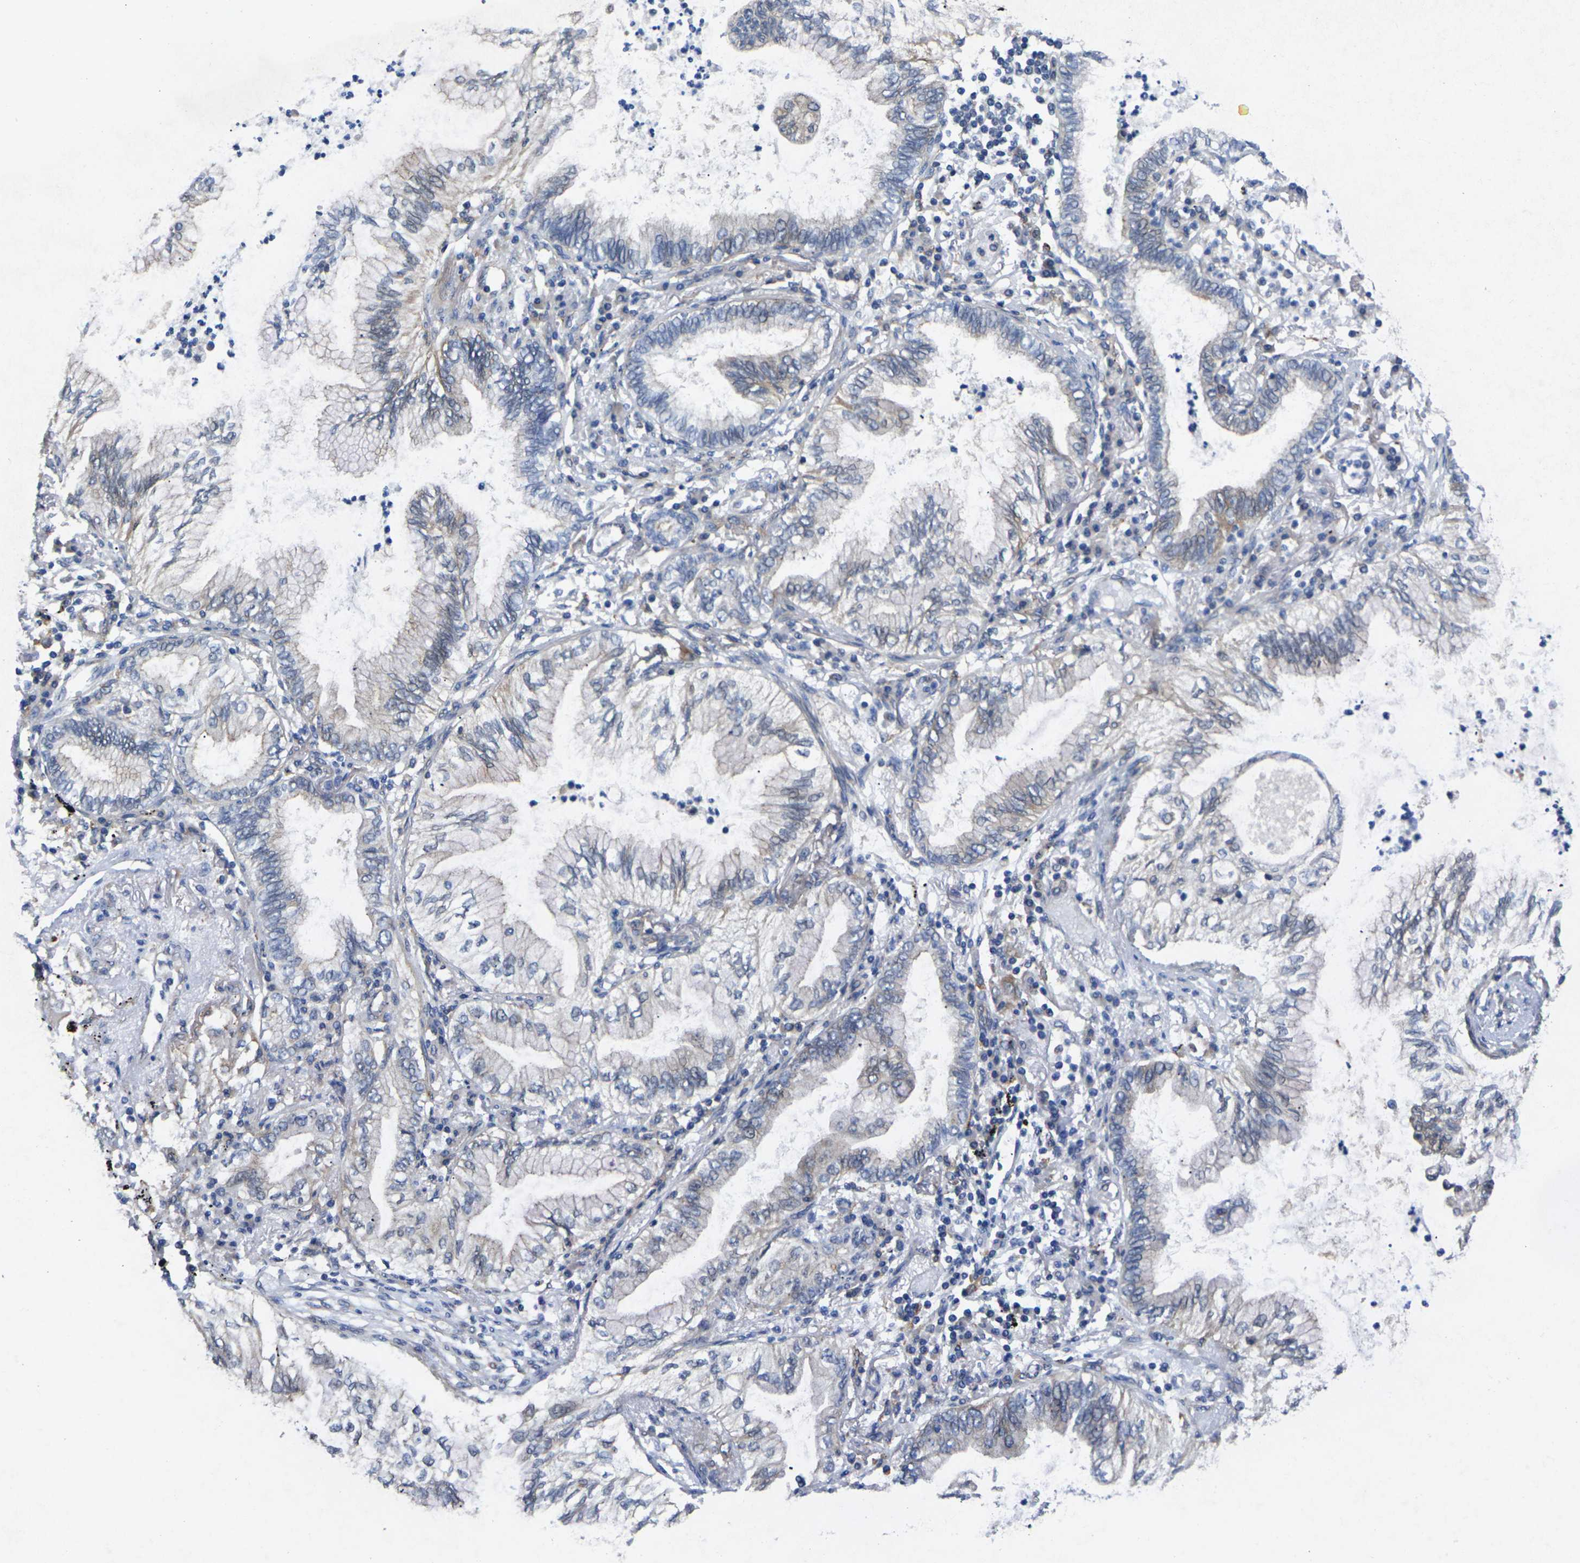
{"staining": {"intensity": "weak", "quantity": "<25%", "location": "cytoplasmic/membranous"}, "tissue": "lung cancer", "cell_type": "Tumor cells", "image_type": "cancer", "snomed": [{"axis": "morphology", "description": "Normal tissue, NOS"}, {"axis": "morphology", "description": "Adenocarcinoma, NOS"}, {"axis": "topography", "description": "Bronchus"}, {"axis": "topography", "description": "Lung"}], "caption": "This photomicrograph is of lung adenocarcinoma stained with immunohistochemistry to label a protein in brown with the nuclei are counter-stained blue. There is no expression in tumor cells.", "gene": "SCNN1A", "patient": {"sex": "female", "age": 70}}